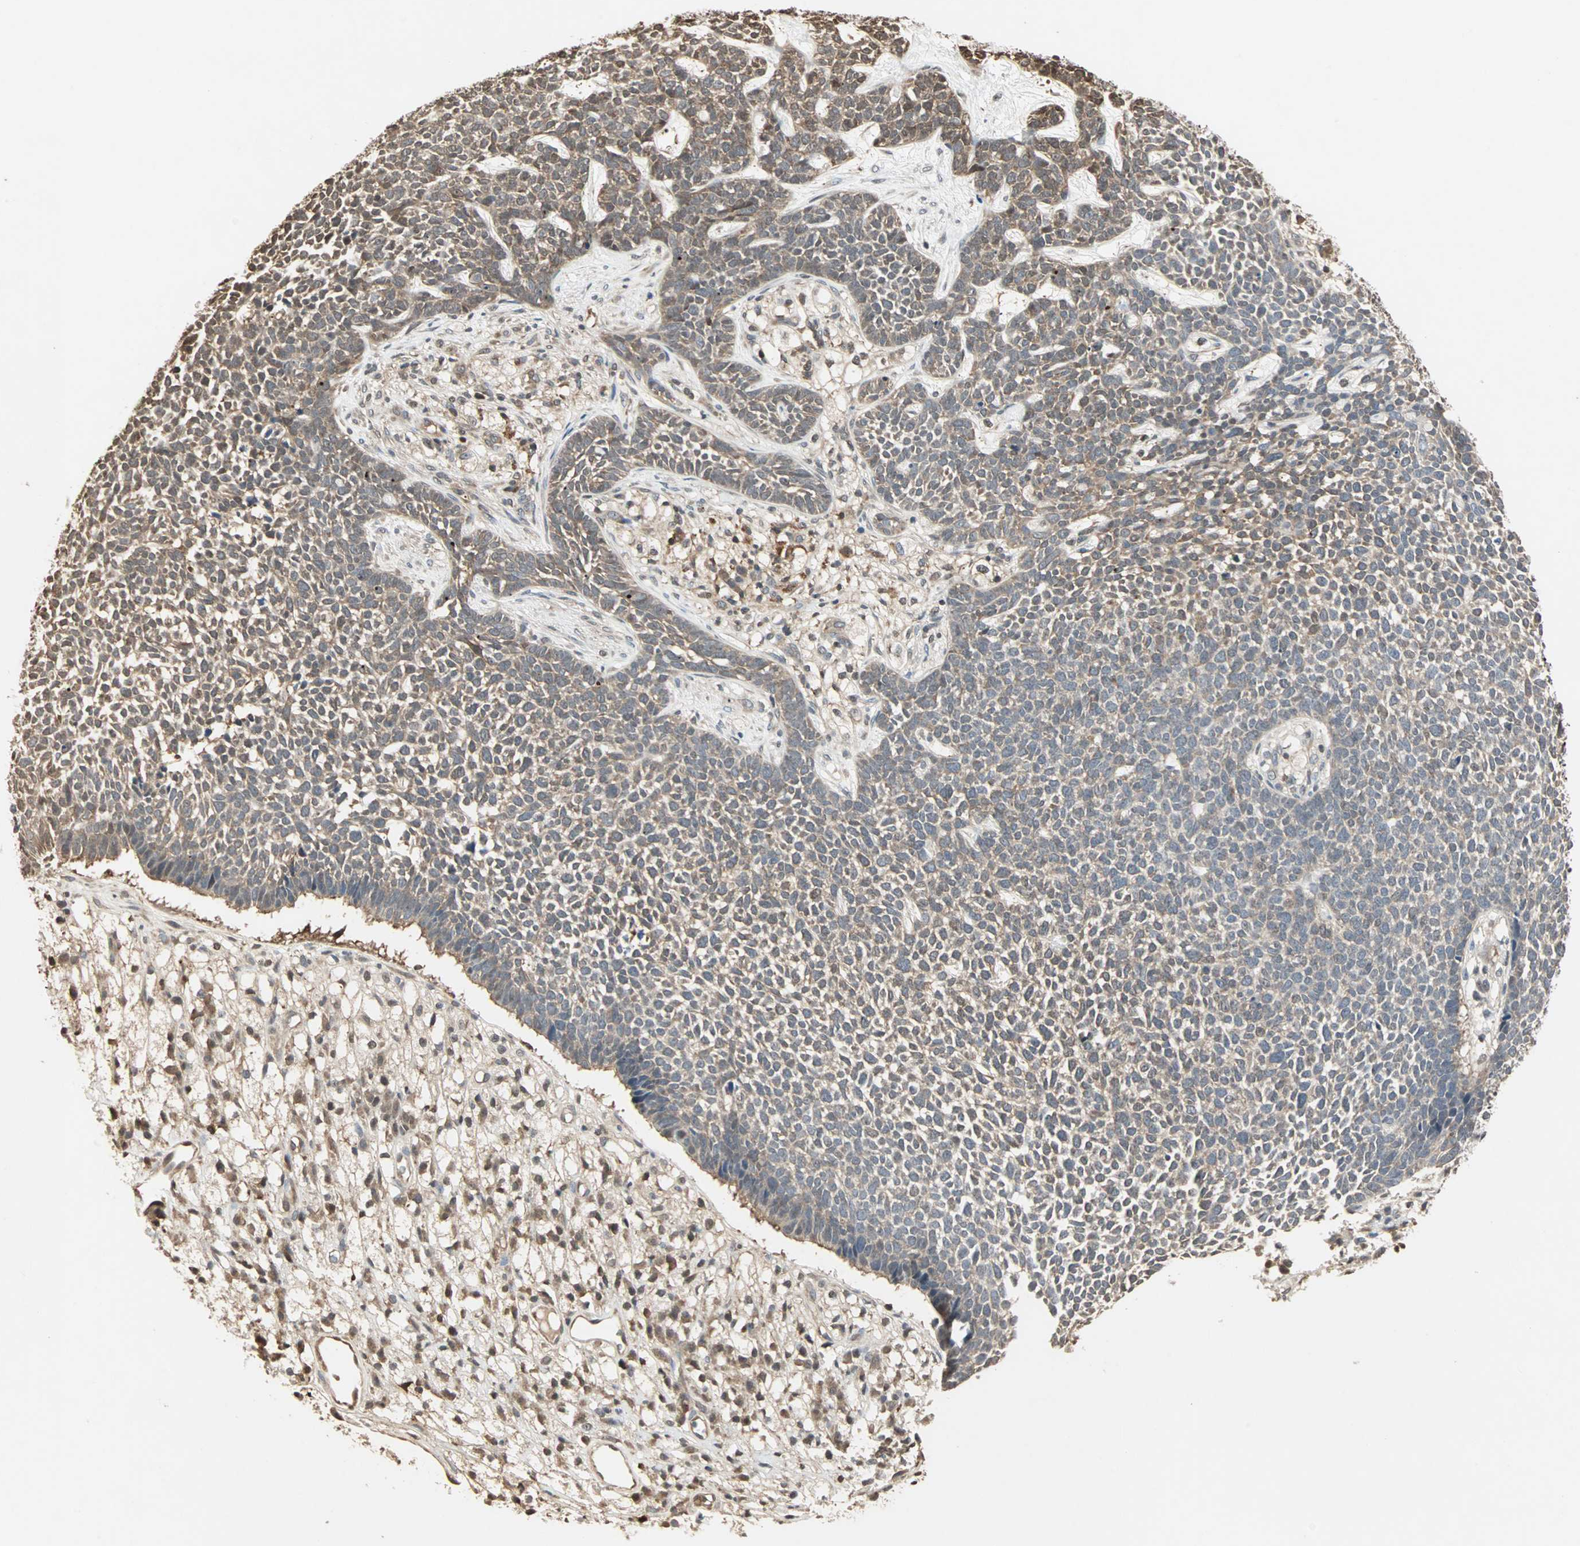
{"staining": {"intensity": "moderate", "quantity": ">75%", "location": "cytoplasmic/membranous"}, "tissue": "skin cancer", "cell_type": "Tumor cells", "image_type": "cancer", "snomed": [{"axis": "morphology", "description": "Basal cell carcinoma"}, {"axis": "topography", "description": "Skin"}], "caption": "Skin cancer (basal cell carcinoma) stained with a brown dye exhibits moderate cytoplasmic/membranous positive staining in approximately >75% of tumor cells.", "gene": "DRG2", "patient": {"sex": "female", "age": 84}}